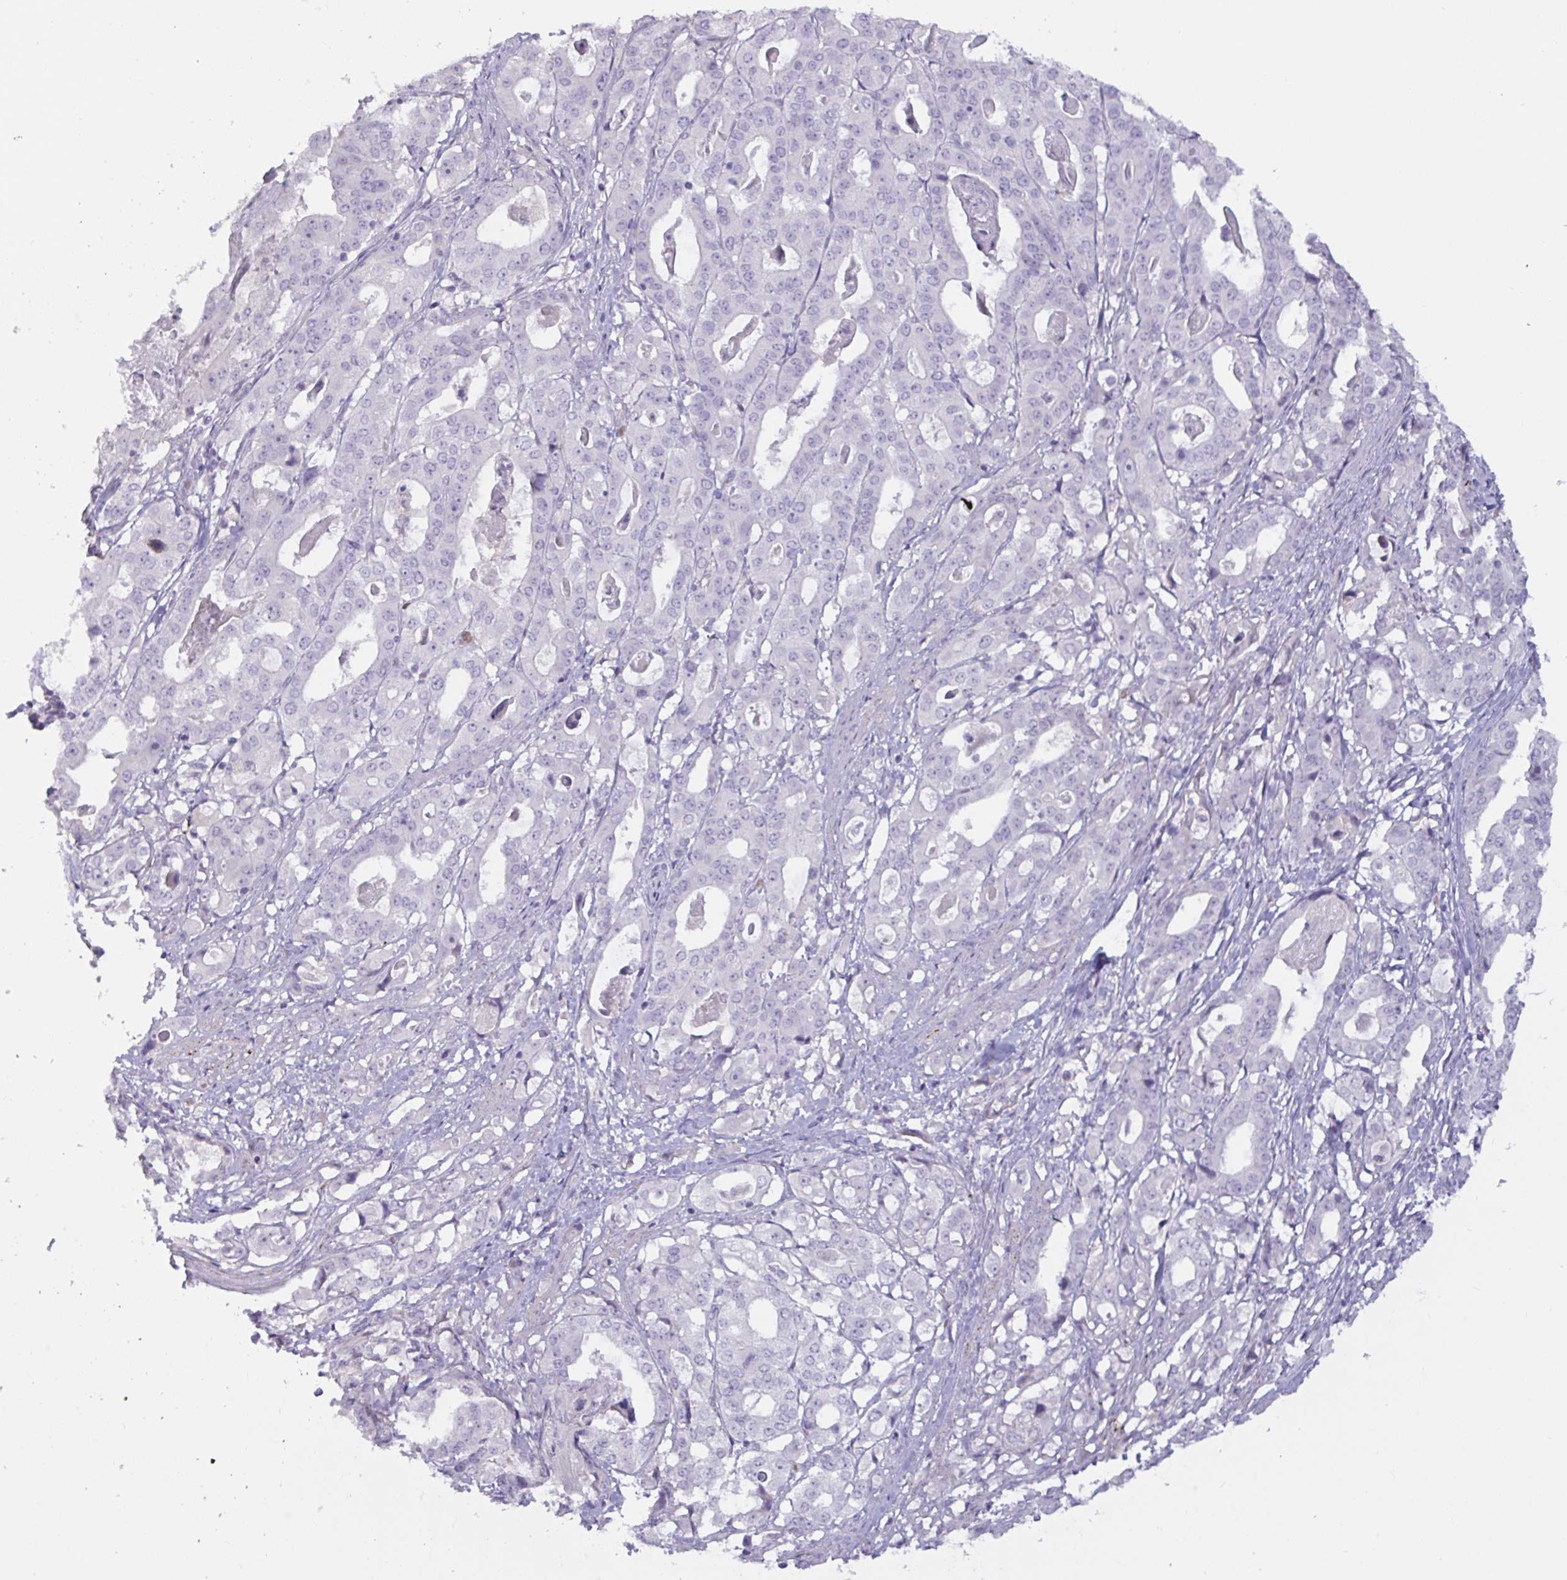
{"staining": {"intensity": "negative", "quantity": "none", "location": "none"}, "tissue": "stomach cancer", "cell_type": "Tumor cells", "image_type": "cancer", "snomed": [{"axis": "morphology", "description": "Adenocarcinoma, NOS"}, {"axis": "topography", "description": "Stomach"}], "caption": "High power microscopy image of an immunohistochemistry (IHC) photomicrograph of adenocarcinoma (stomach), revealing no significant expression in tumor cells.", "gene": "RFPL4B", "patient": {"sex": "male", "age": 48}}